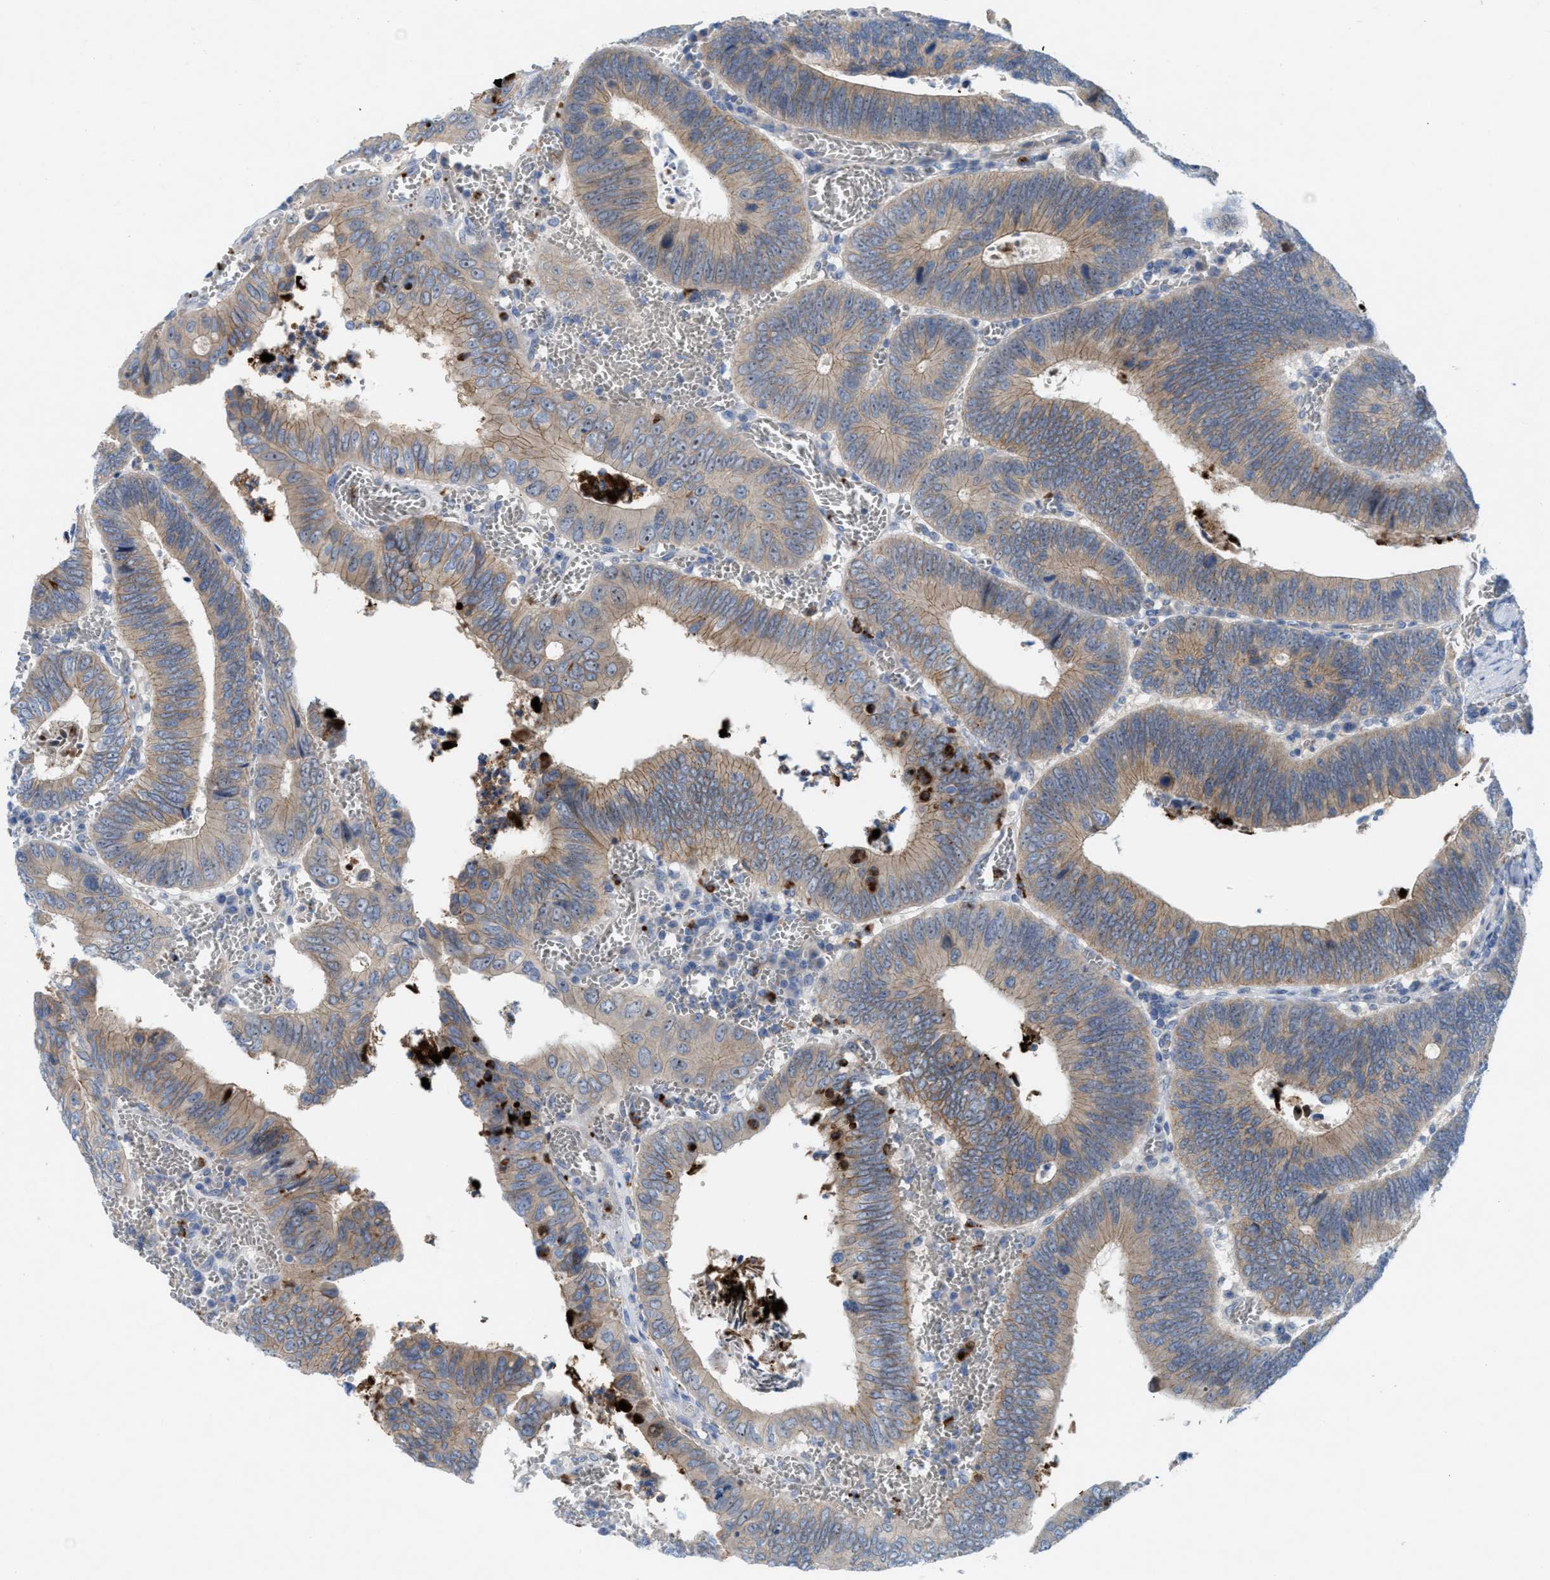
{"staining": {"intensity": "weak", "quantity": ">75%", "location": "cytoplasmic/membranous"}, "tissue": "colorectal cancer", "cell_type": "Tumor cells", "image_type": "cancer", "snomed": [{"axis": "morphology", "description": "Inflammation, NOS"}, {"axis": "morphology", "description": "Adenocarcinoma, NOS"}, {"axis": "topography", "description": "Colon"}], "caption": "A brown stain labels weak cytoplasmic/membranous positivity of a protein in human colorectal cancer (adenocarcinoma) tumor cells. (DAB IHC, brown staining for protein, blue staining for nuclei).", "gene": "CMTM1", "patient": {"sex": "male", "age": 72}}